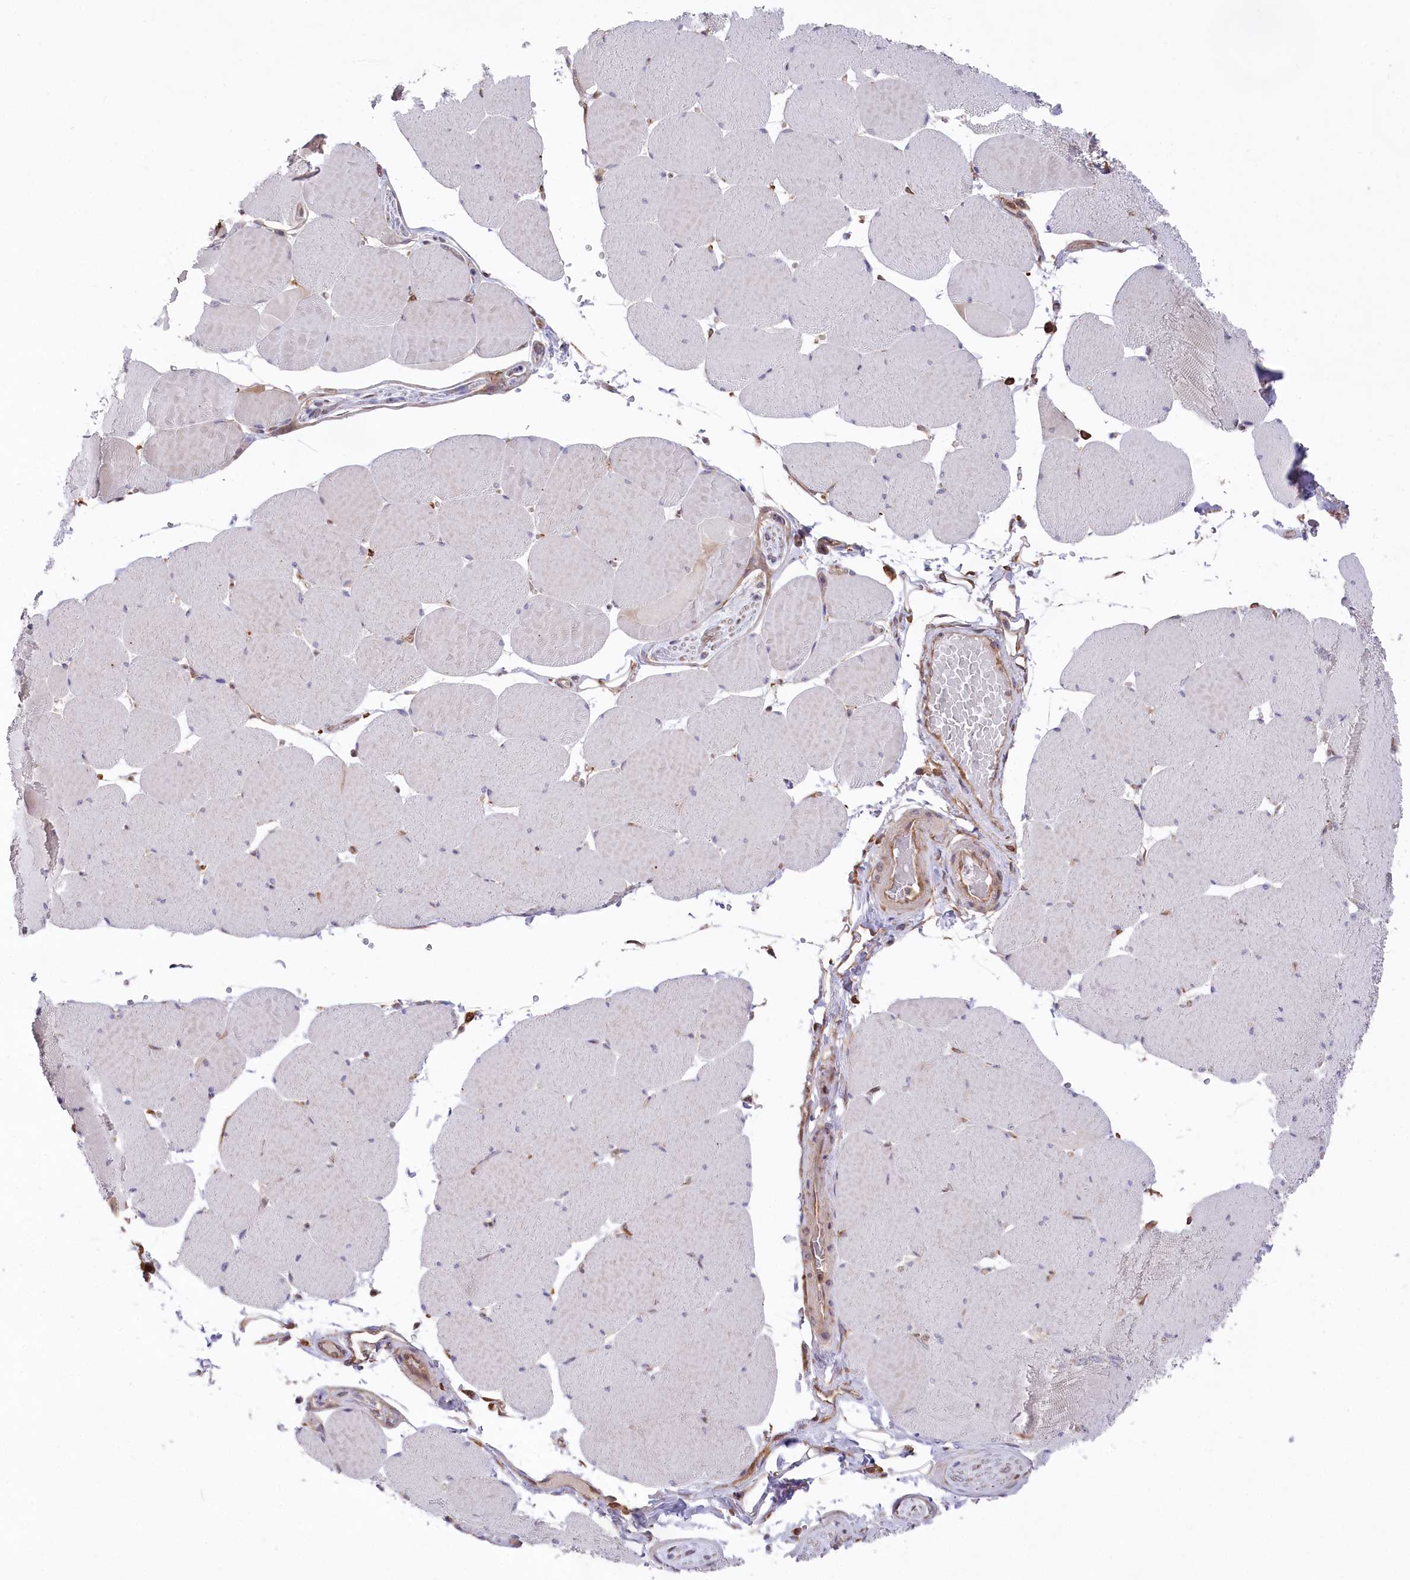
{"staining": {"intensity": "negative", "quantity": "none", "location": "none"}, "tissue": "skeletal muscle", "cell_type": "Myocytes", "image_type": "normal", "snomed": [{"axis": "morphology", "description": "Normal tissue, NOS"}, {"axis": "topography", "description": "Skeletal muscle"}, {"axis": "topography", "description": "Head-Neck"}], "caption": "Immunohistochemistry (IHC) of unremarkable skeletal muscle exhibits no positivity in myocytes. (Immunohistochemistry, brightfield microscopy, high magnification).", "gene": "PPP1R21", "patient": {"sex": "male", "age": 66}}